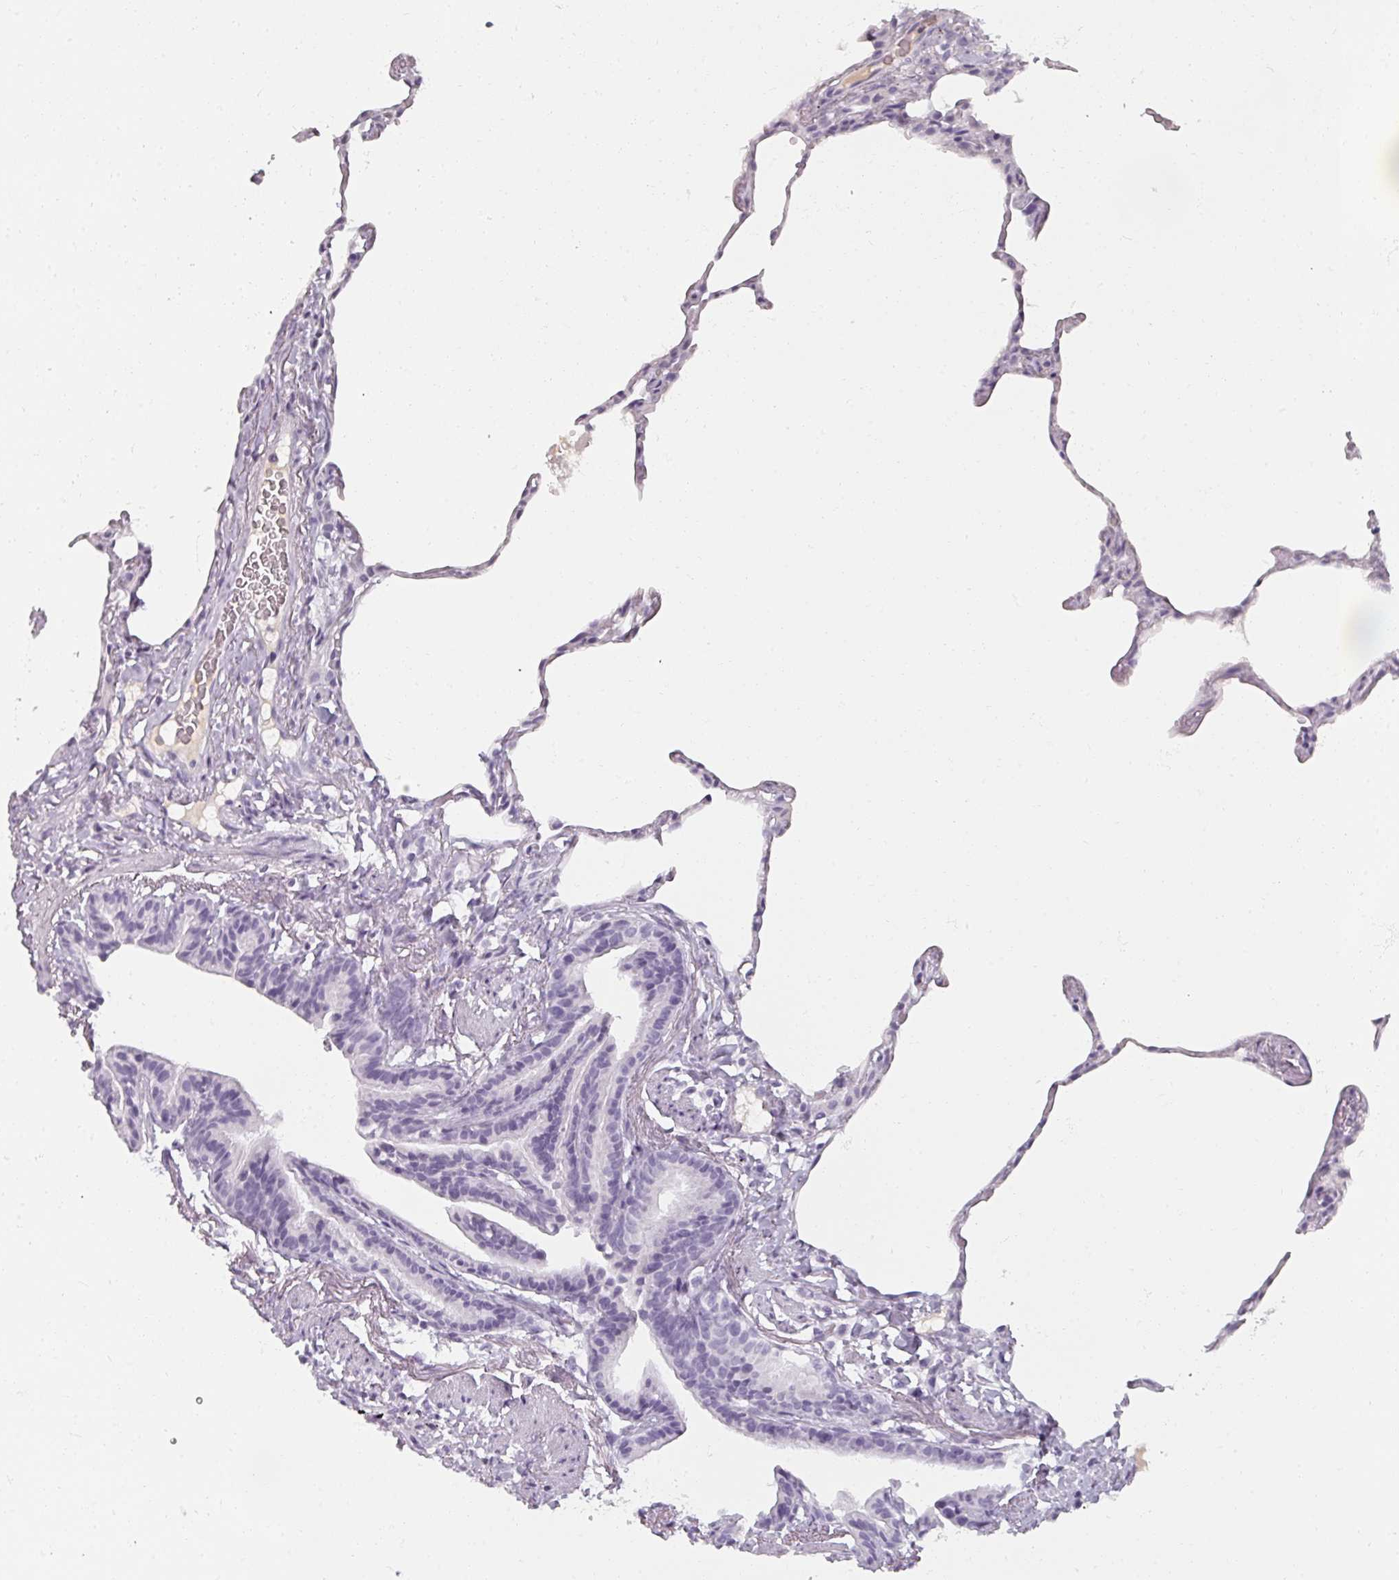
{"staining": {"intensity": "negative", "quantity": "none", "location": "none"}, "tissue": "lung", "cell_type": "Alveolar cells", "image_type": "normal", "snomed": [{"axis": "morphology", "description": "Normal tissue, NOS"}, {"axis": "topography", "description": "Lung"}], "caption": "The photomicrograph shows no significant staining in alveolar cells of lung.", "gene": "REG3A", "patient": {"sex": "female", "age": 57}}